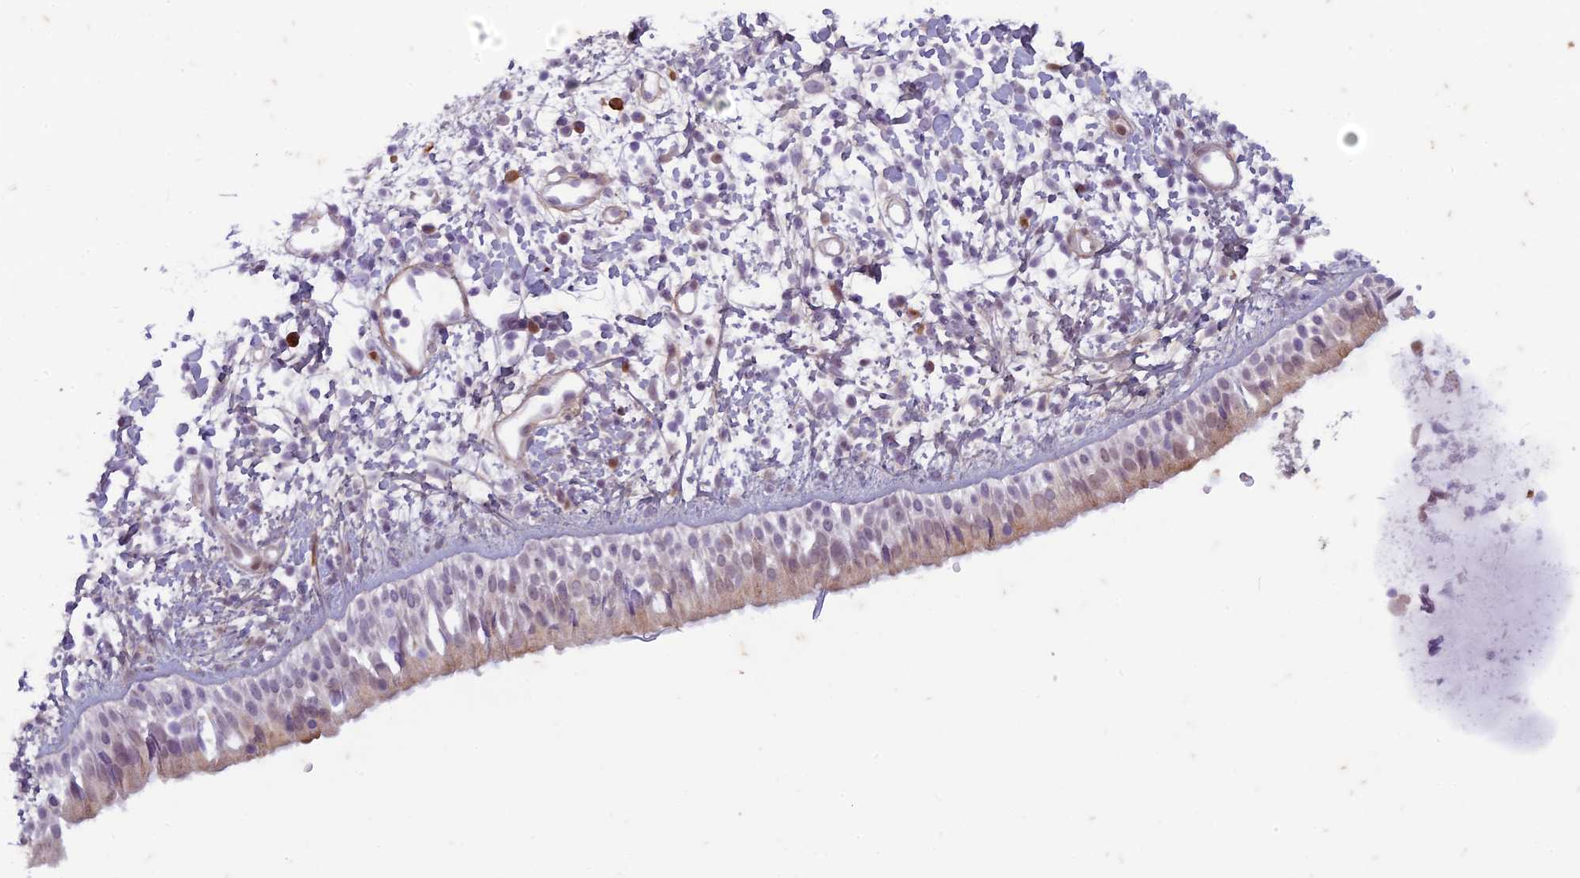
{"staining": {"intensity": "weak", "quantity": ">75%", "location": "cytoplasmic/membranous,nuclear"}, "tissue": "nasopharynx", "cell_type": "Respiratory epithelial cells", "image_type": "normal", "snomed": [{"axis": "morphology", "description": "Normal tissue, NOS"}, {"axis": "topography", "description": "Nasopharynx"}], "caption": "A histopathology image showing weak cytoplasmic/membranous,nuclear positivity in about >75% of respiratory epithelial cells in unremarkable nasopharynx, as visualized by brown immunohistochemical staining.", "gene": "PABPN1L", "patient": {"sex": "male", "age": 22}}